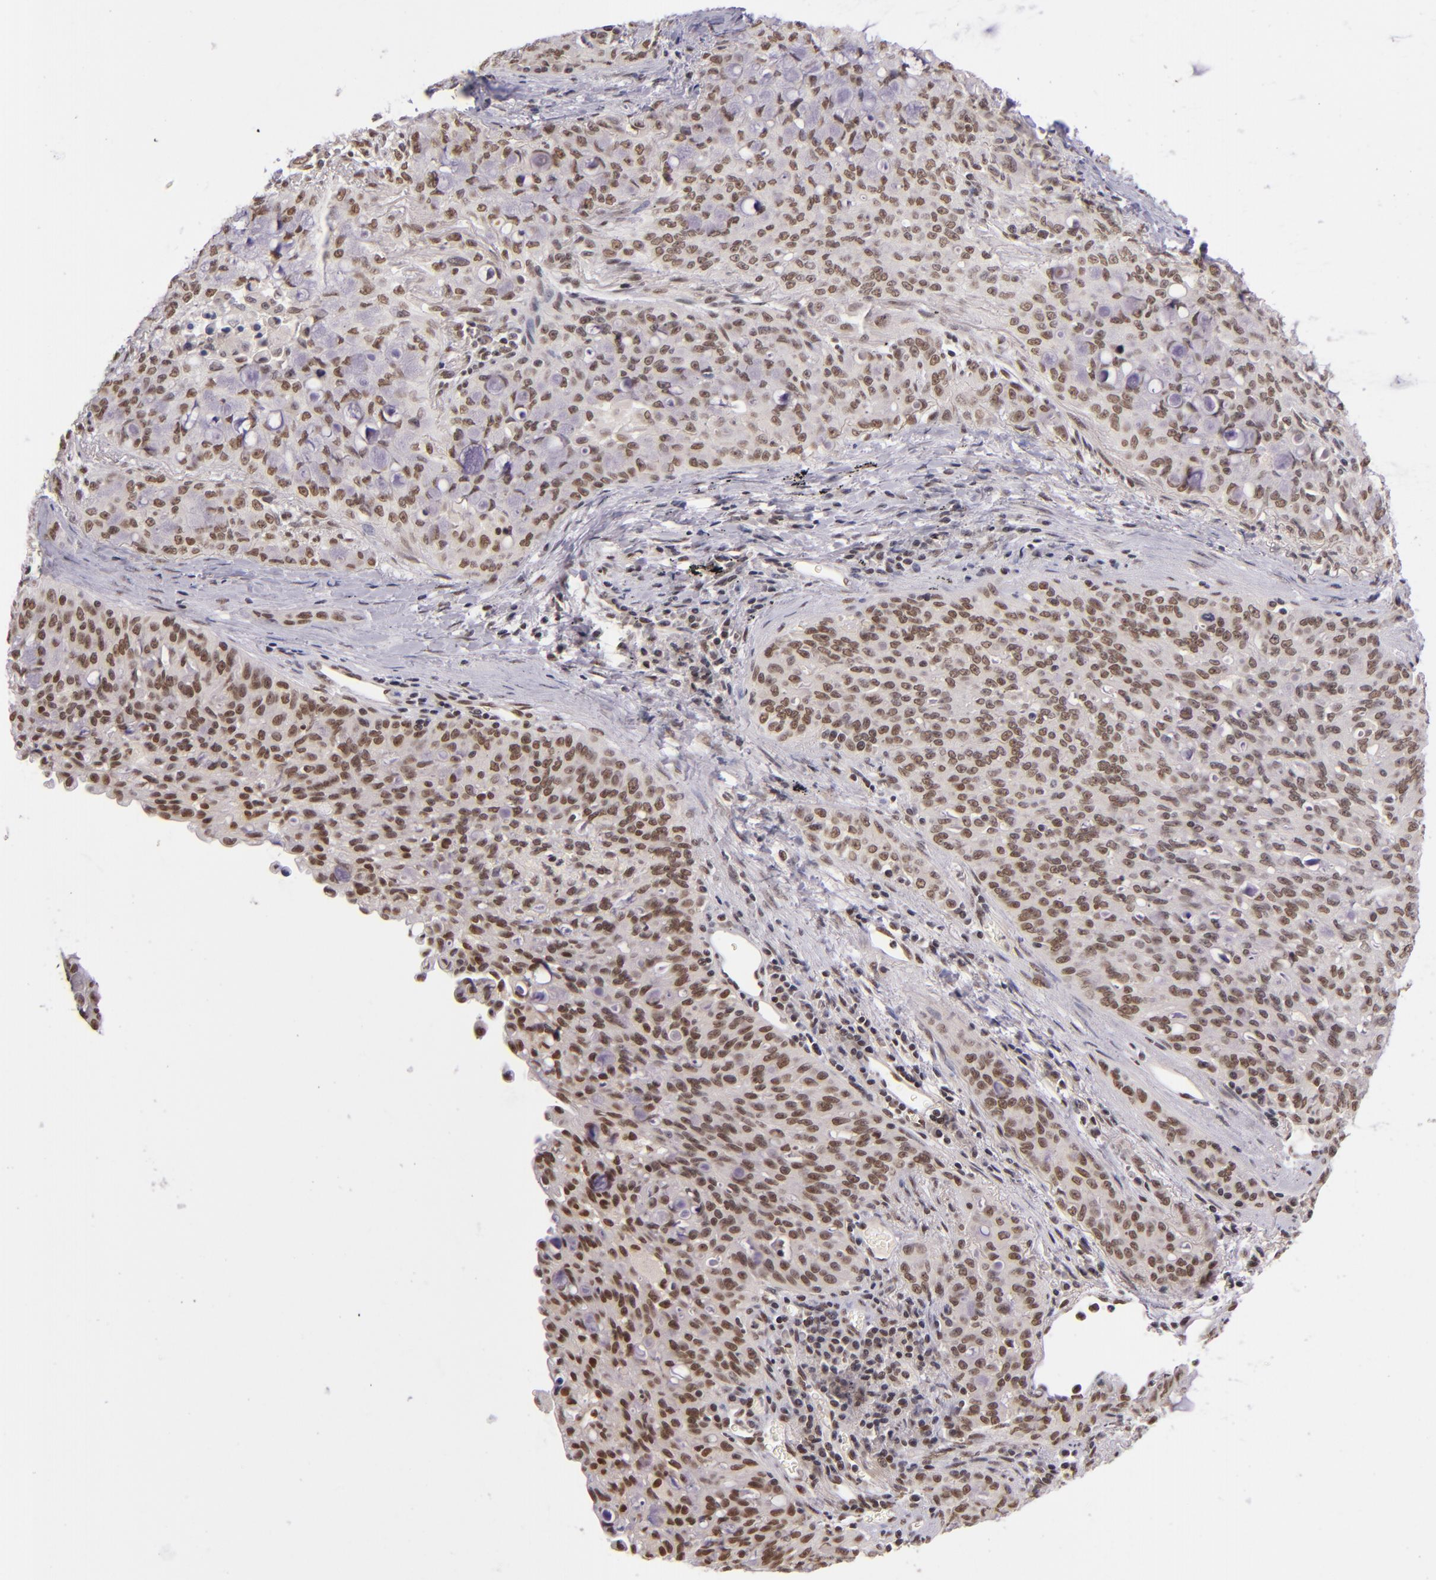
{"staining": {"intensity": "moderate", "quantity": ">75%", "location": "nuclear"}, "tissue": "lung cancer", "cell_type": "Tumor cells", "image_type": "cancer", "snomed": [{"axis": "morphology", "description": "Adenocarcinoma, NOS"}, {"axis": "topography", "description": "Lung"}], "caption": "Lung adenocarcinoma stained for a protein demonstrates moderate nuclear positivity in tumor cells.", "gene": "ZNF148", "patient": {"sex": "female", "age": 44}}